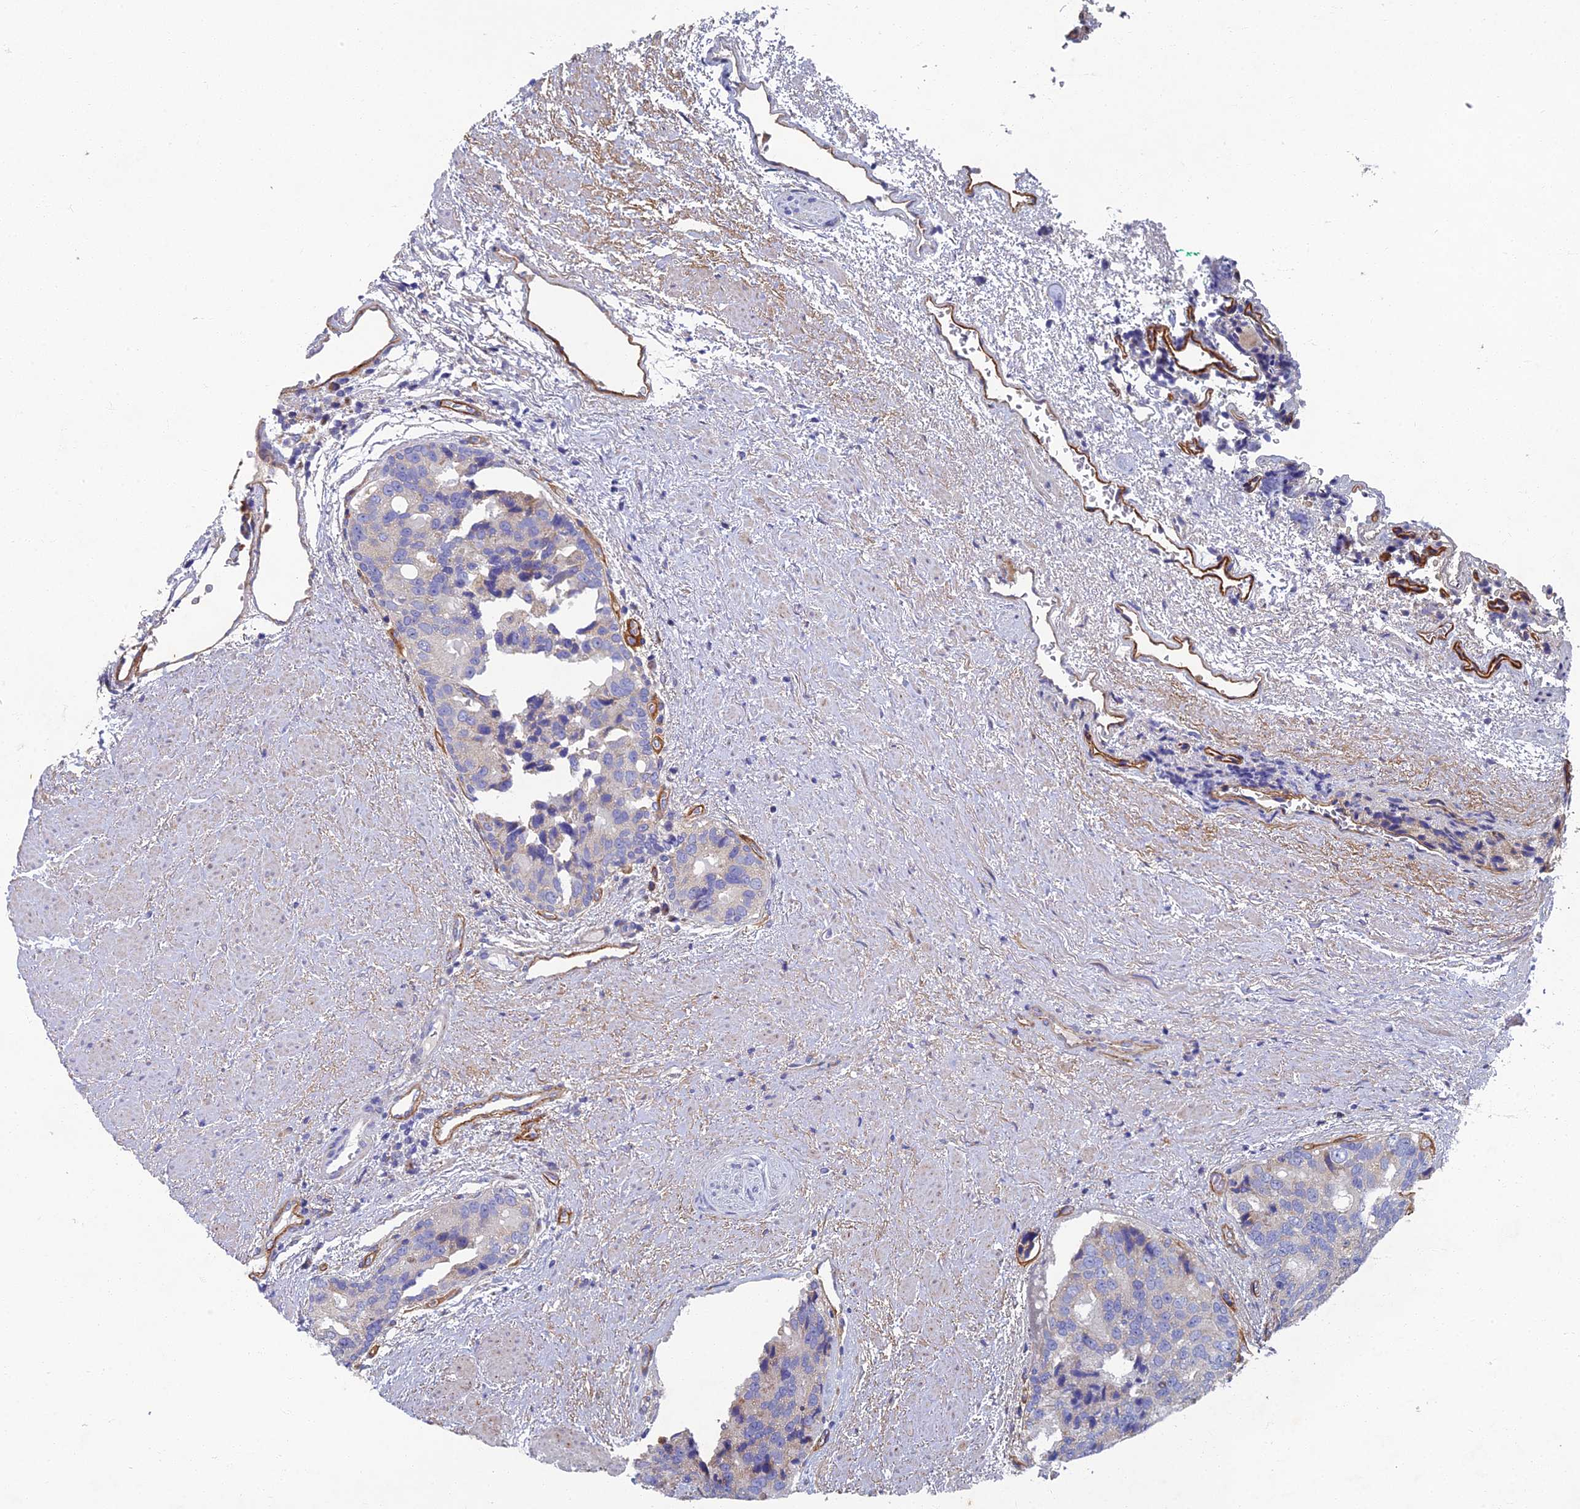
{"staining": {"intensity": "negative", "quantity": "none", "location": "none"}, "tissue": "prostate cancer", "cell_type": "Tumor cells", "image_type": "cancer", "snomed": [{"axis": "morphology", "description": "Adenocarcinoma, High grade"}, {"axis": "topography", "description": "Prostate"}], "caption": "A high-resolution histopathology image shows immunohistochemistry (IHC) staining of prostate high-grade adenocarcinoma, which demonstrates no significant positivity in tumor cells.", "gene": "RNASEK", "patient": {"sex": "male", "age": 70}}